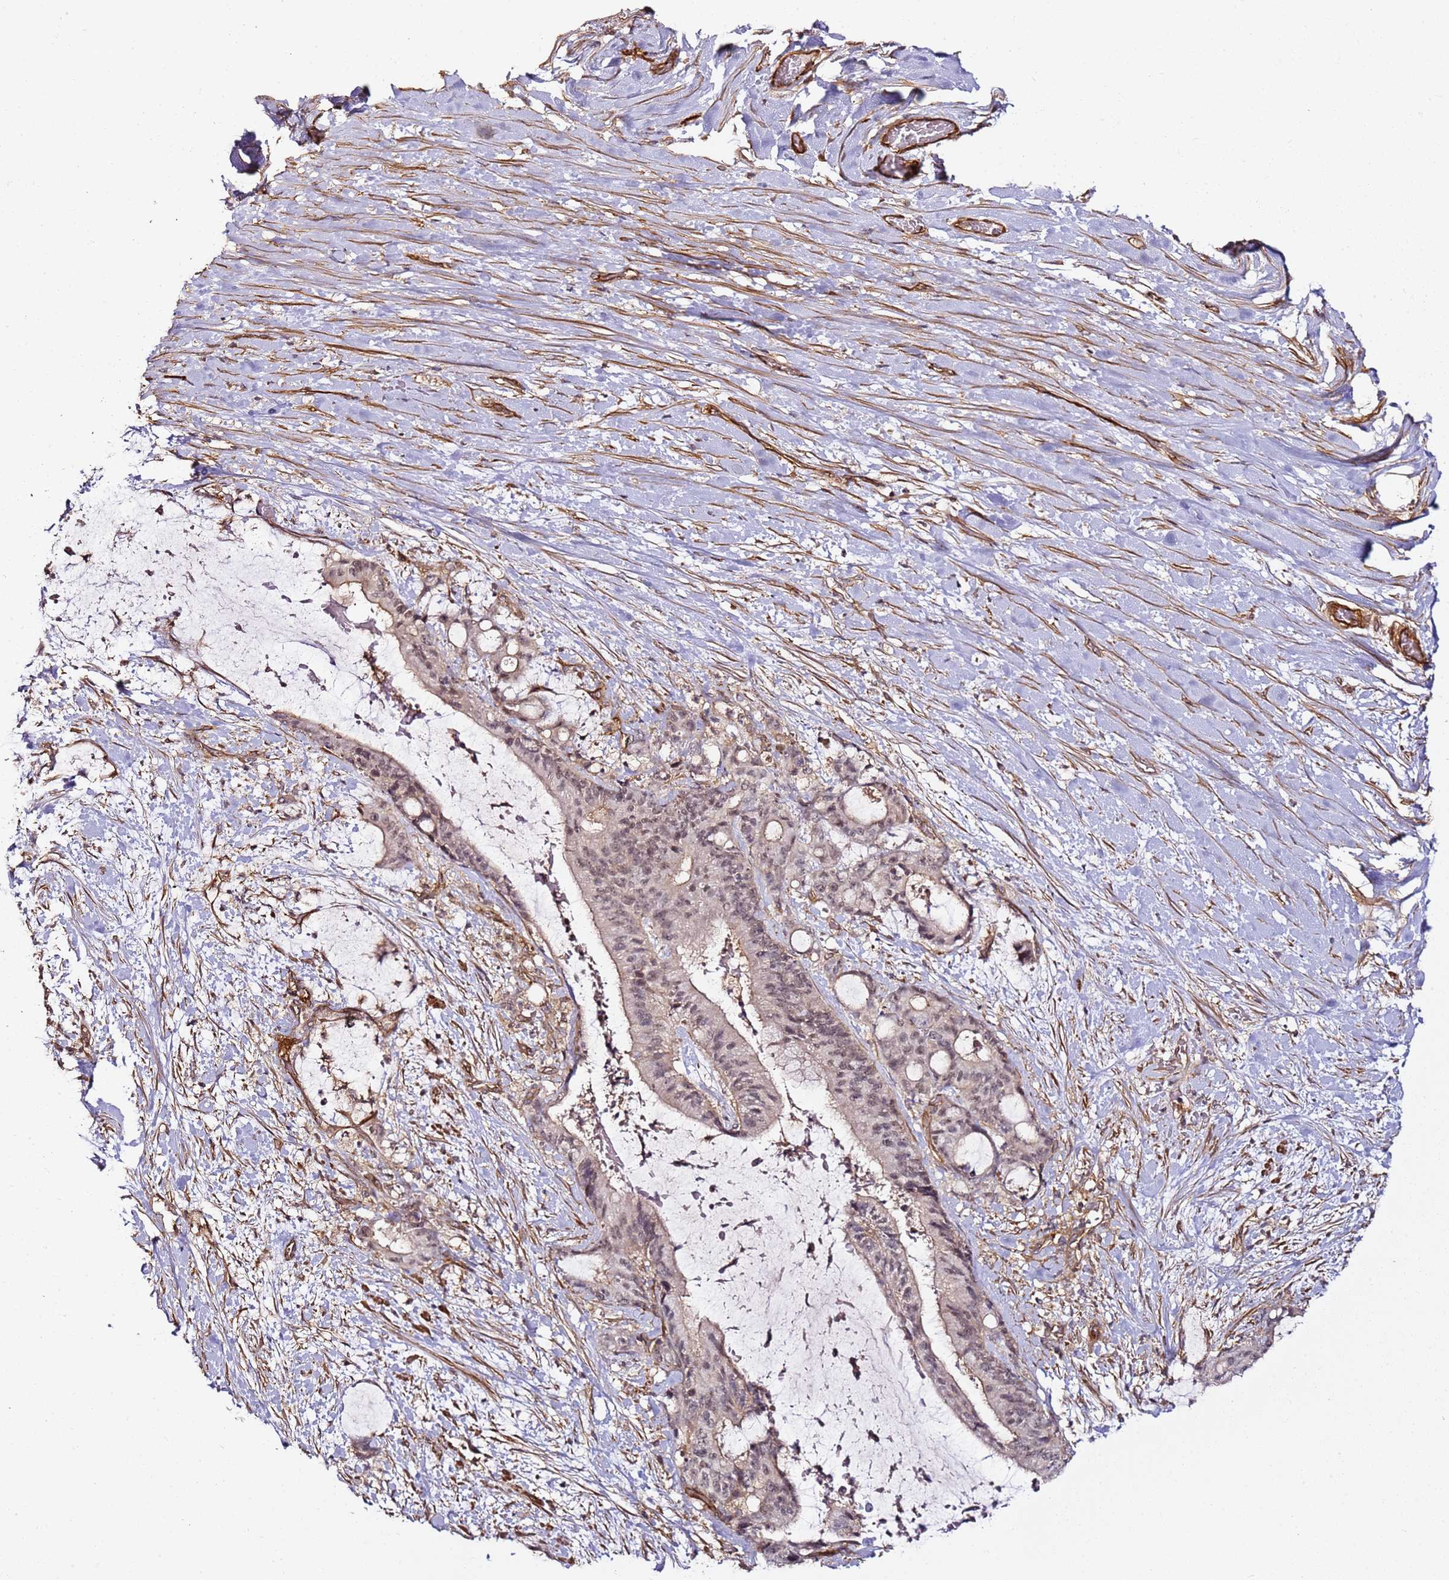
{"staining": {"intensity": "negative", "quantity": "none", "location": "none"}, "tissue": "liver cancer", "cell_type": "Tumor cells", "image_type": "cancer", "snomed": [{"axis": "morphology", "description": "Normal tissue, NOS"}, {"axis": "morphology", "description": "Cholangiocarcinoma"}, {"axis": "topography", "description": "Liver"}, {"axis": "topography", "description": "Peripheral nerve tissue"}], "caption": "Tumor cells are negative for protein expression in human liver cancer (cholangiocarcinoma).", "gene": "CCNYL1", "patient": {"sex": "female", "age": 73}}